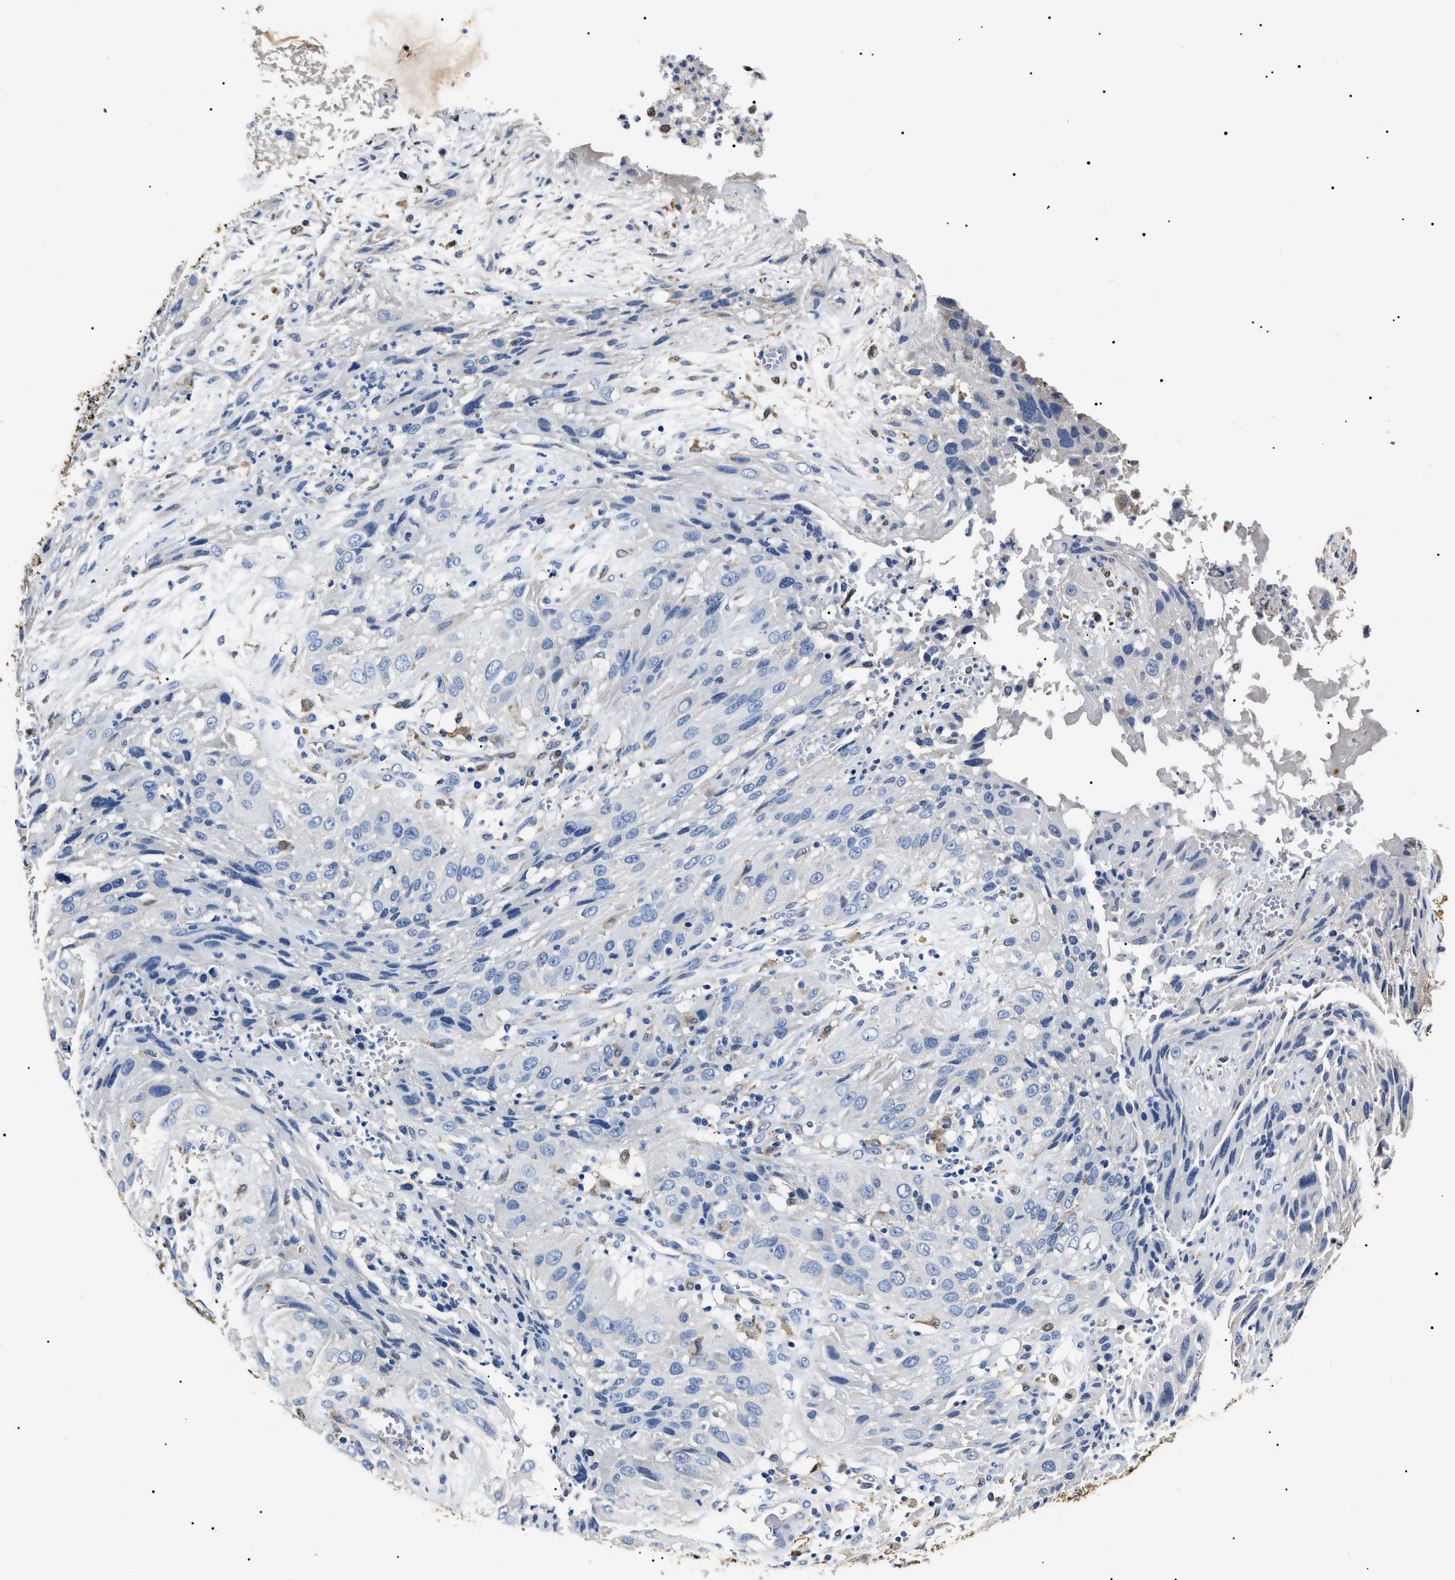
{"staining": {"intensity": "negative", "quantity": "none", "location": "none"}, "tissue": "cervical cancer", "cell_type": "Tumor cells", "image_type": "cancer", "snomed": [{"axis": "morphology", "description": "Squamous cell carcinoma, NOS"}, {"axis": "topography", "description": "Cervix"}], "caption": "Tumor cells are negative for brown protein staining in cervical squamous cell carcinoma.", "gene": "ALDH1A1", "patient": {"sex": "female", "age": 32}}